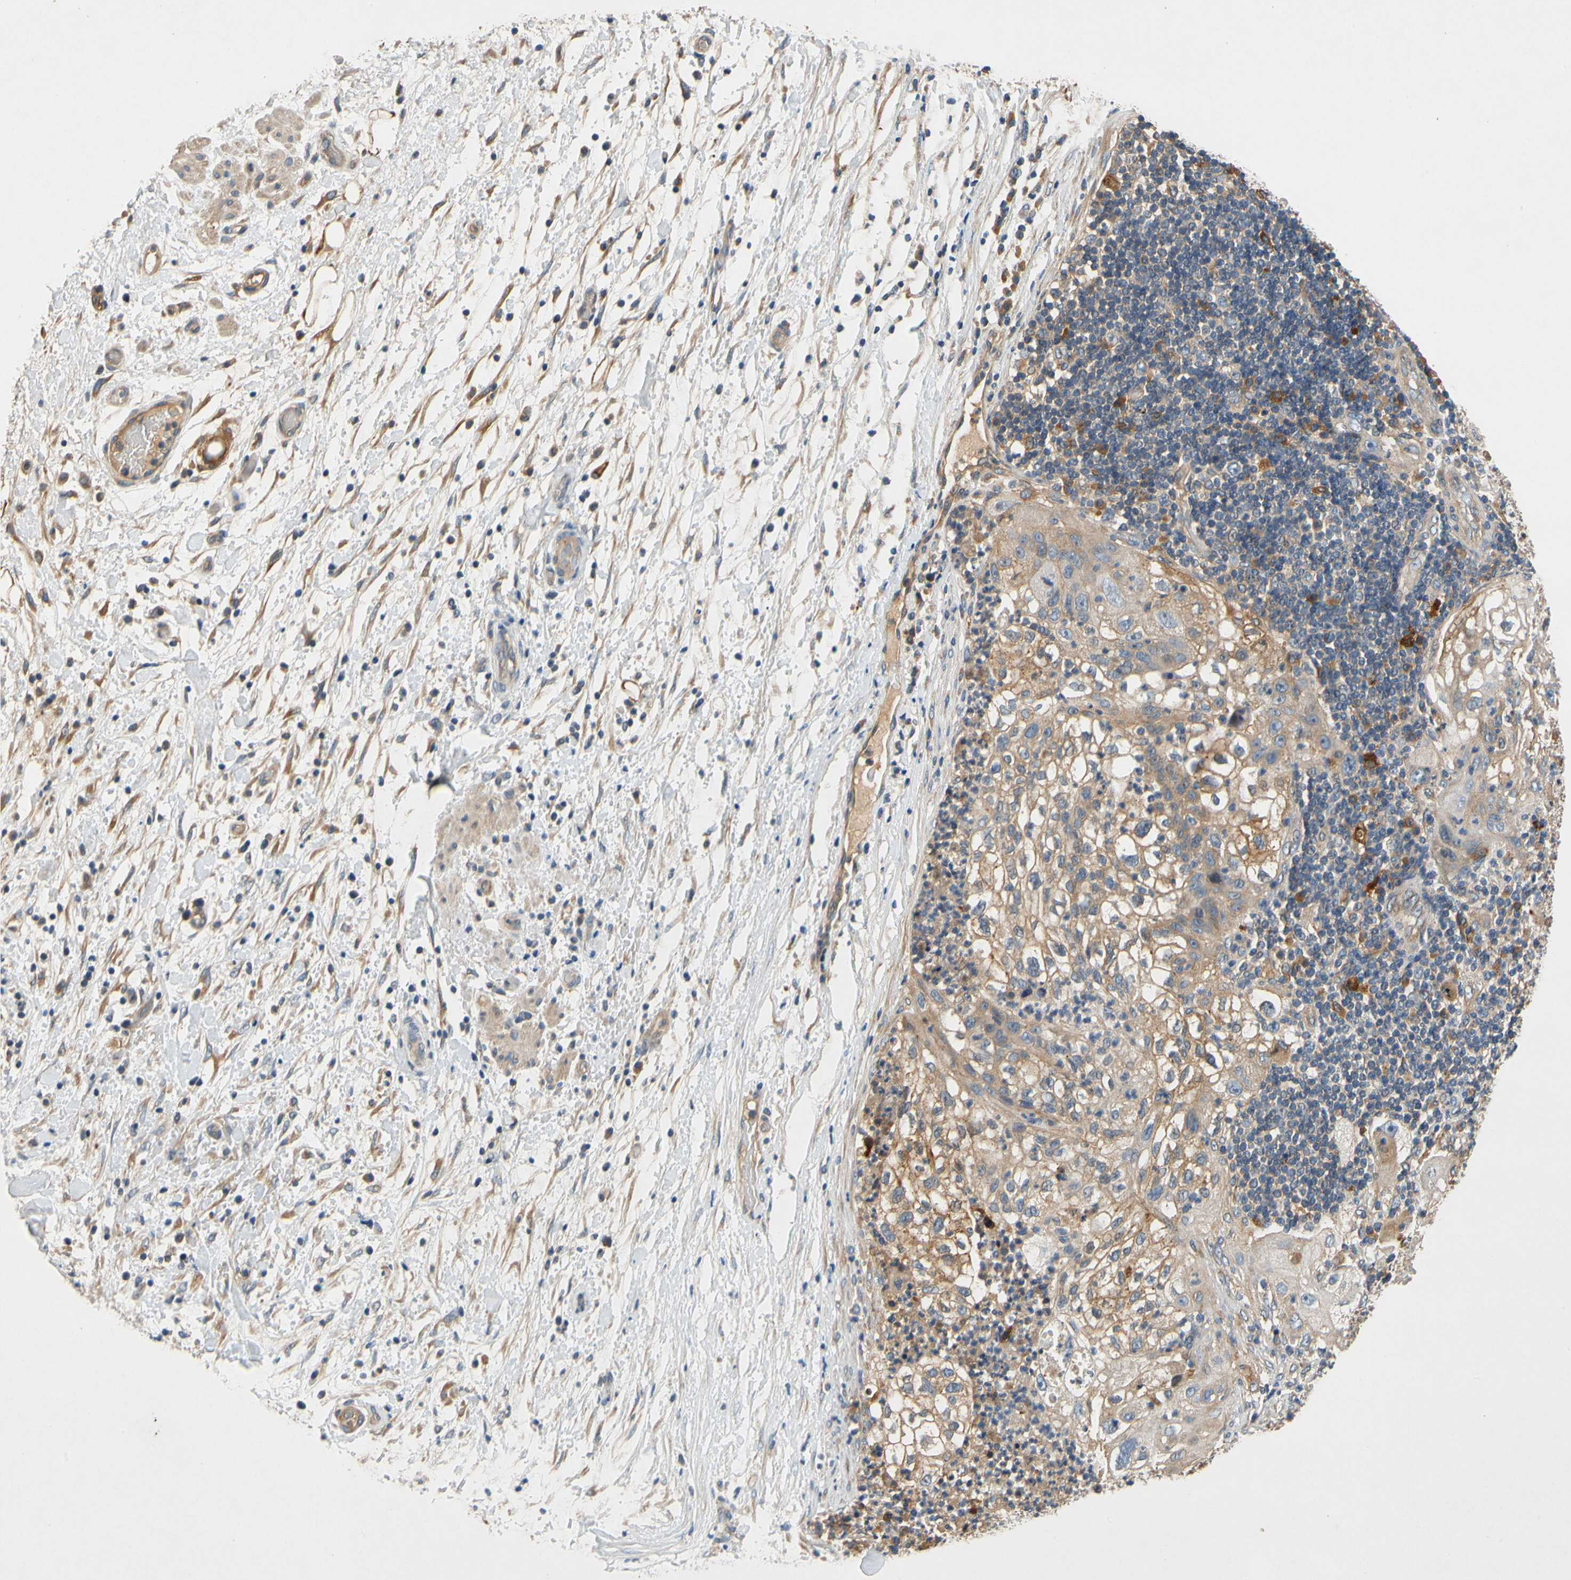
{"staining": {"intensity": "moderate", "quantity": "25%-75%", "location": "cytoplasmic/membranous"}, "tissue": "lung cancer", "cell_type": "Tumor cells", "image_type": "cancer", "snomed": [{"axis": "morphology", "description": "Inflammation, NOS"}, {"axis": "morphology", "description": "Squamous cell carcinoma, NOS"}, {"axis": "topography", "description": "Lymph node"}, {"axis": "topography", "description": "Soft tissue"}, {"axis": "topography", "description": "Lung"}], "caption": "Brown immunohistochemical staining in human lung cancer reveals moderate cytoplasmic/membranous positivity in approximately 25%-75% of tumor cells.", "gene": "USP46", "patient": {"sex": "male", "age": 66}}